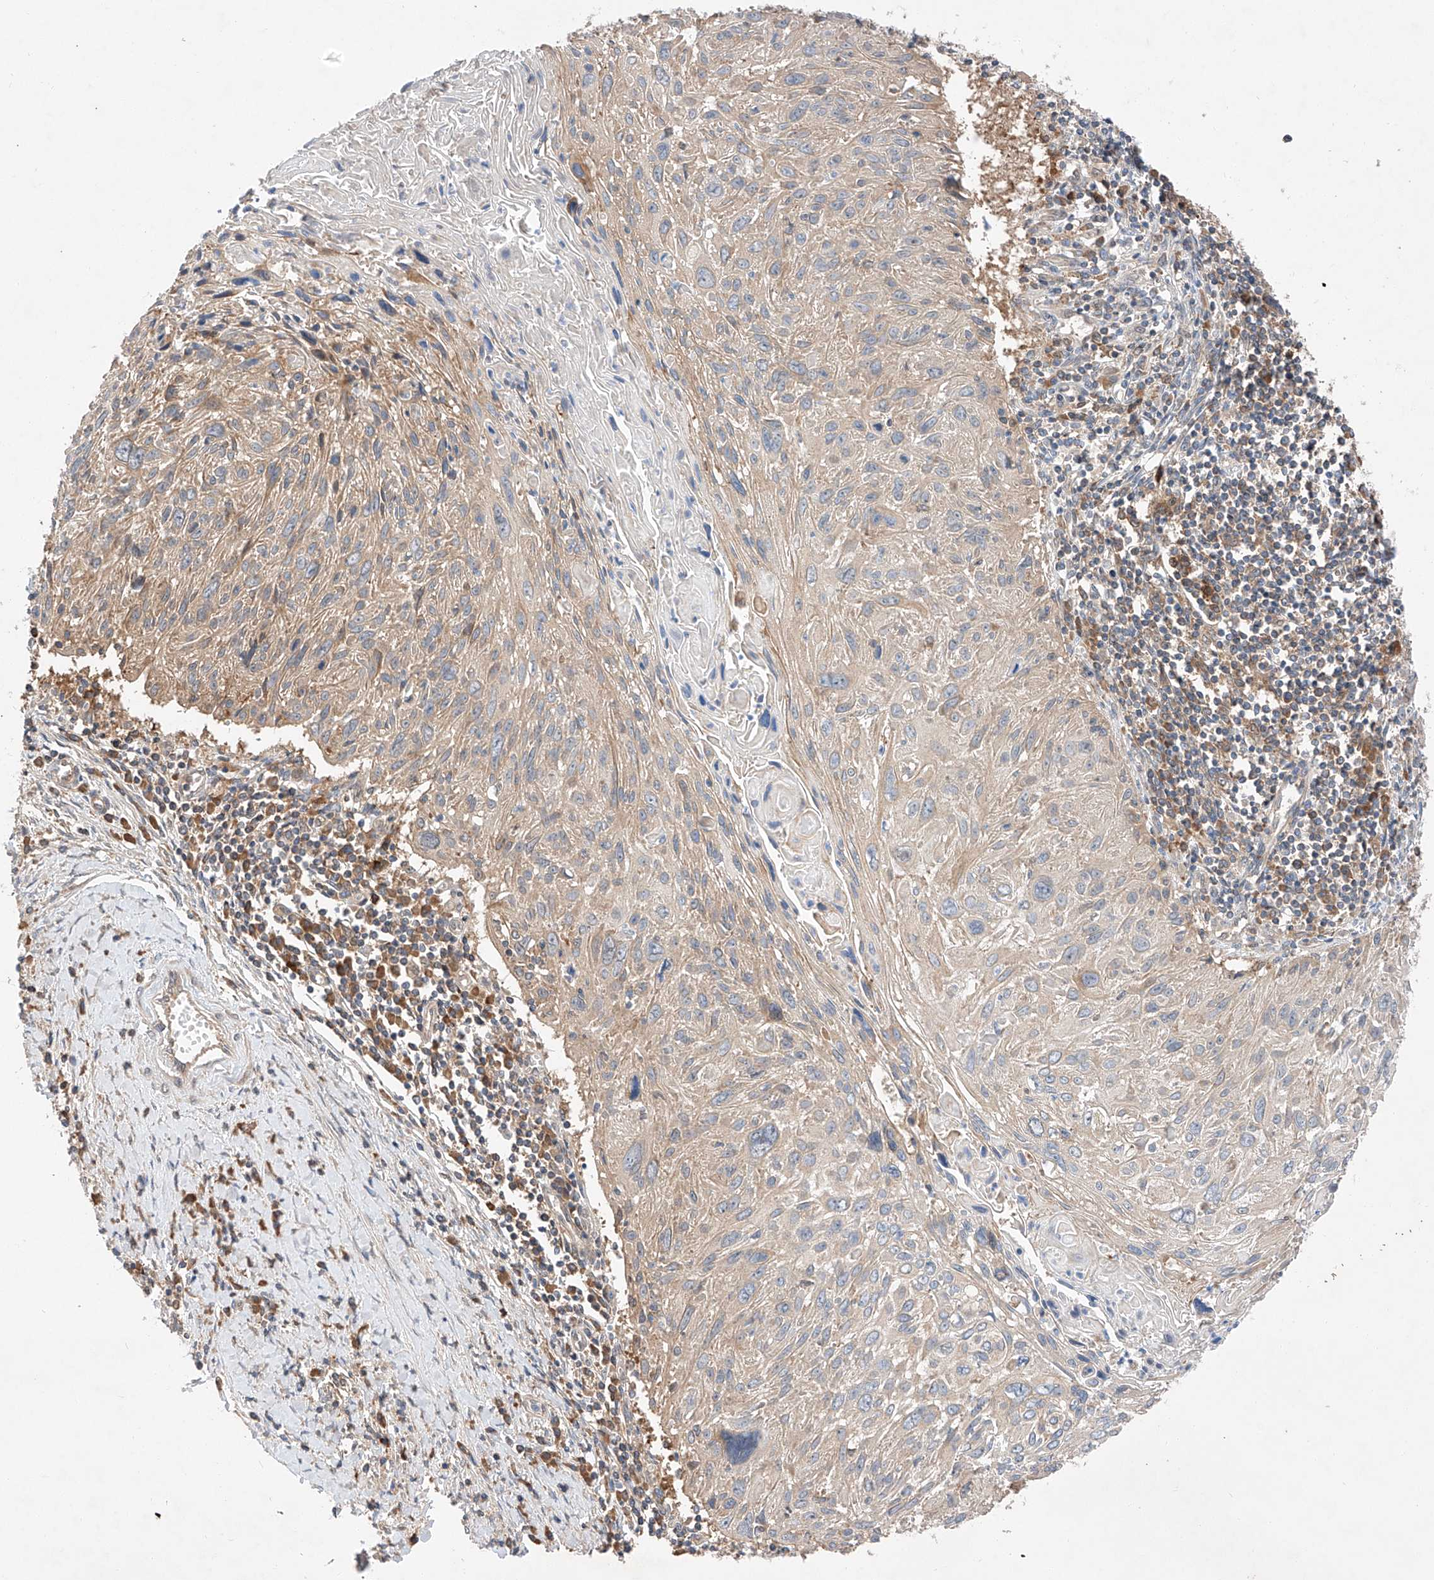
{"staining": {"intensity": "weak", "quantity": "25%-75%", "location": "cytoplasmic/membranous"}, "tissue": "cervical cancer", "cell_type": "Tumor cells", "image_type": "cancer", "snomed": [{"axis": "morphology", "description": "Squamous cell carcinoma, NOS"}, {"axis": "topography", "description": "Cervix"}], "caption": "A low amount of weak cytoplasmic/membranous expression is identified in approximately 25%-75% of tumor cells in cervical cancer tissue. (DAB IHC with brightfield microscopy, high magnification).", "gene": "RUSC1", "patient": {"sex": "female", "age": 51}}